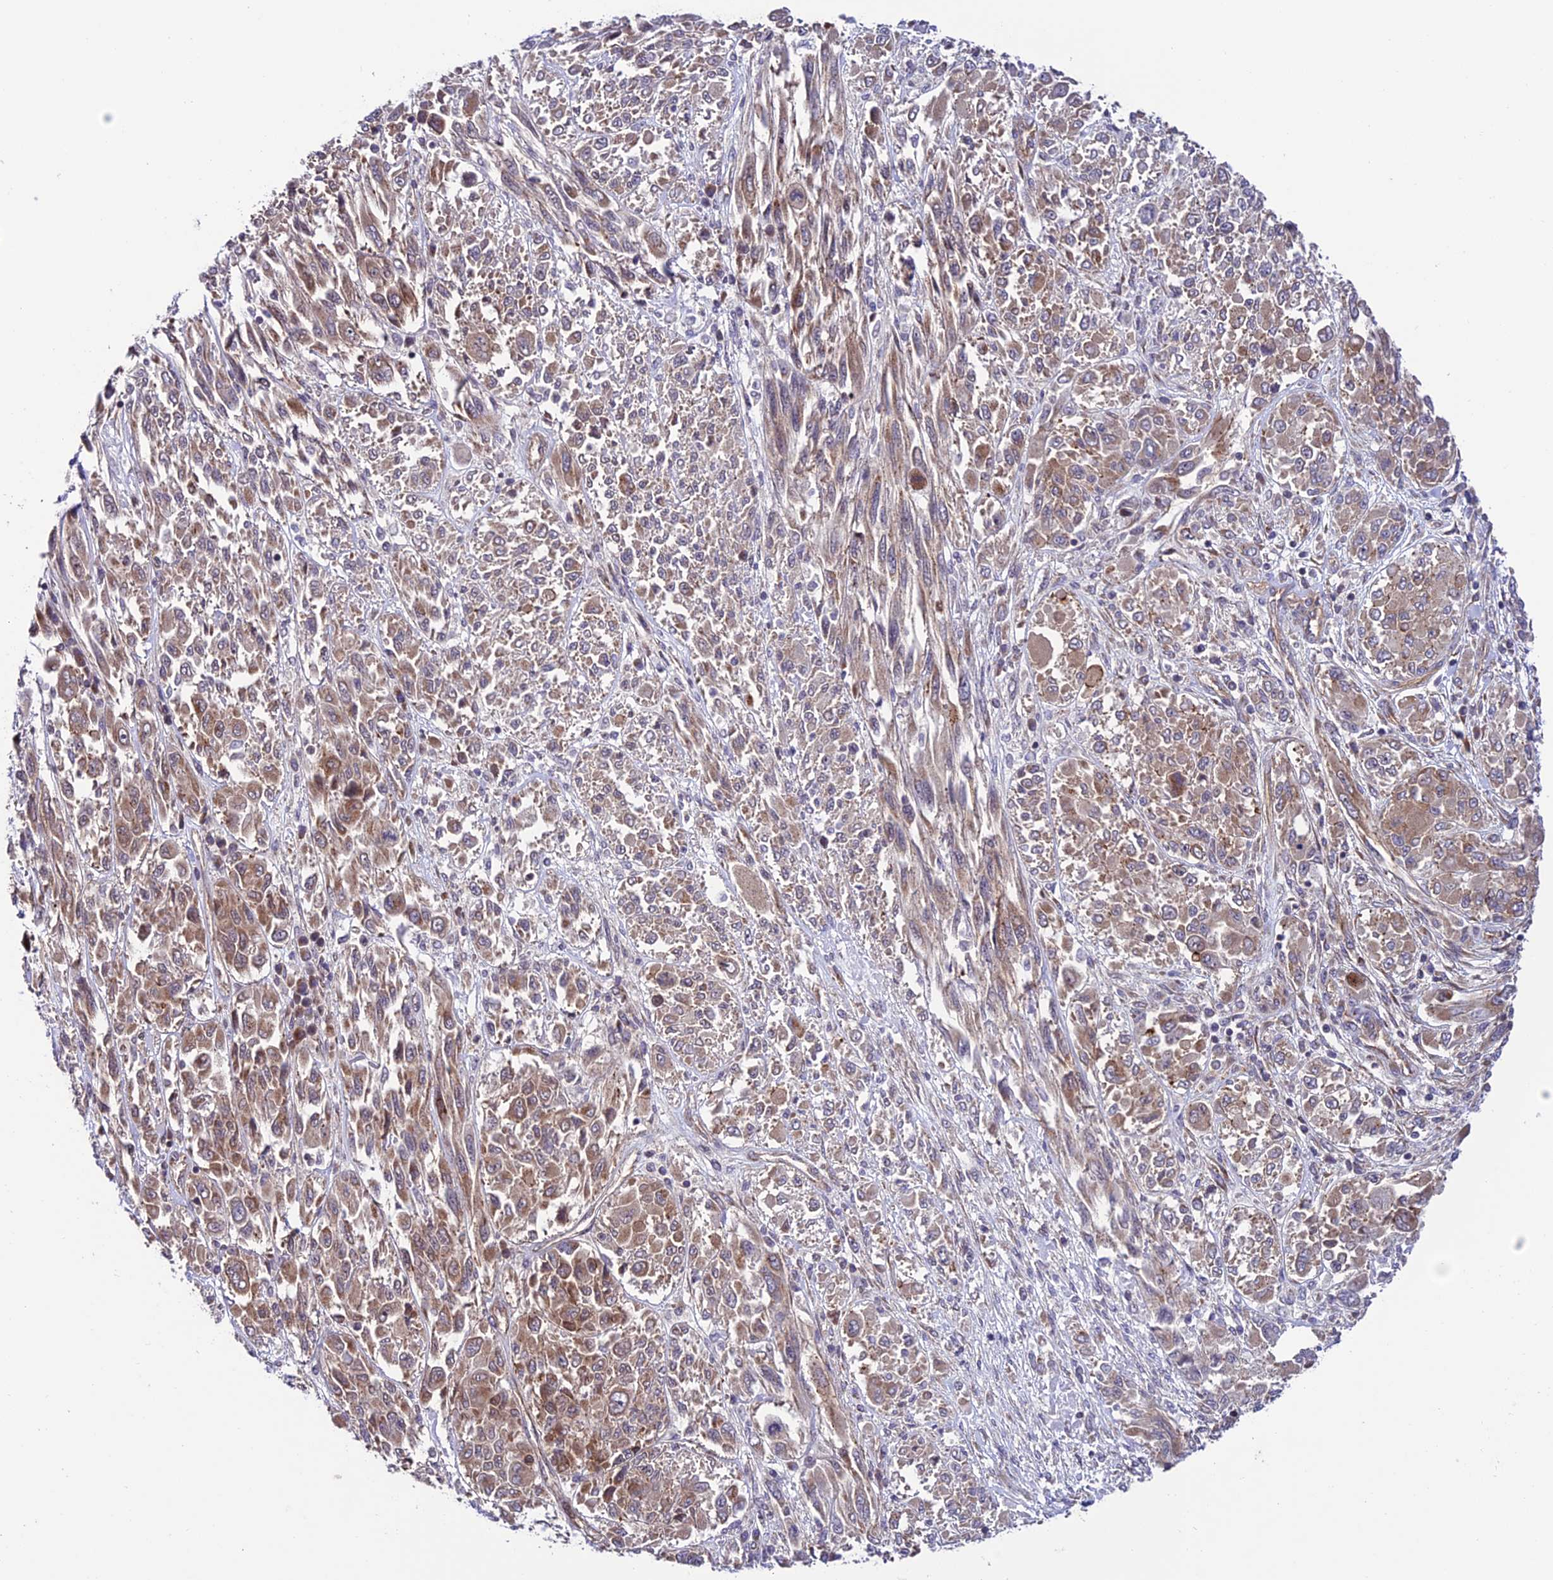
{"staining": {"intensity": "moderate", "quantity": ">75%", "location": "cytoplasmic/membranous"}, "tissue": "melanoma", "cell_type": "Tumor cells", "image_type": "cancer", "snomed": [{"axis": "morphology", "description": "Malignant melanoma, NOS"}, {"axis": "topography", "description": "Skin"}], "caption": "This is a histology image of IHC staining of melanoma, which shows moderate staining in the cytoplasmic/membranous of tumor cells.", "gene": "TNIP3", "patient": {"sex": "female", "age": 91}}